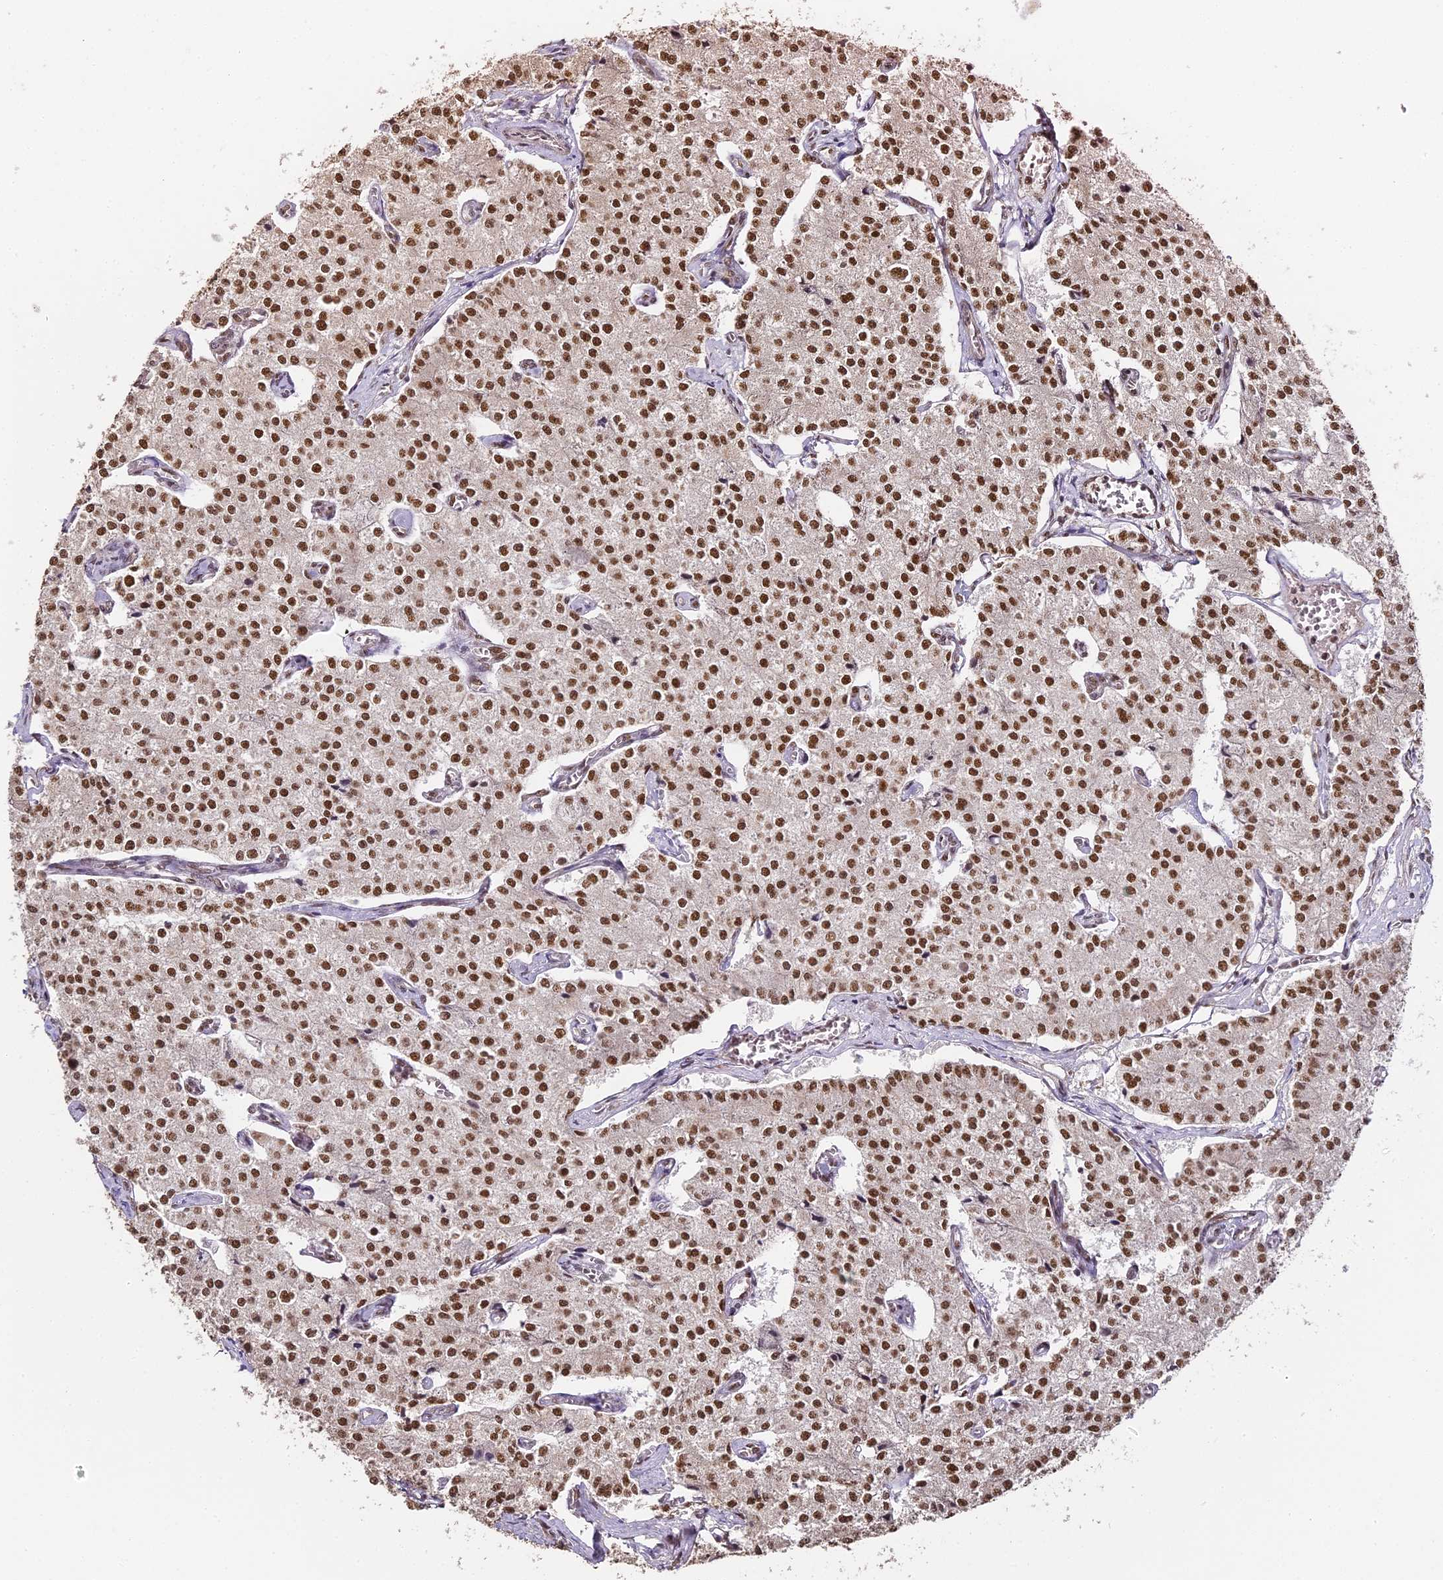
{"staining": {"intensity": "strong", "quantity": ">75%", "location": "nuclear"}, "tissue": "carcinoid", "cell_type": "Tumor cells", "image_type": "cancer", "snomed": [{"axis": "morphology", "description": "Carcinoid, malignant, NOS"}, {"axis": "topography", "description": "Colon"}], "caption": "Immunohistochemistry of human carcinoid reveals high levels of strong nuclear staining in about >75% of tumor cells.", "gene": "HNRNPA1", "patient": {"sex": "female", "age": 52}}